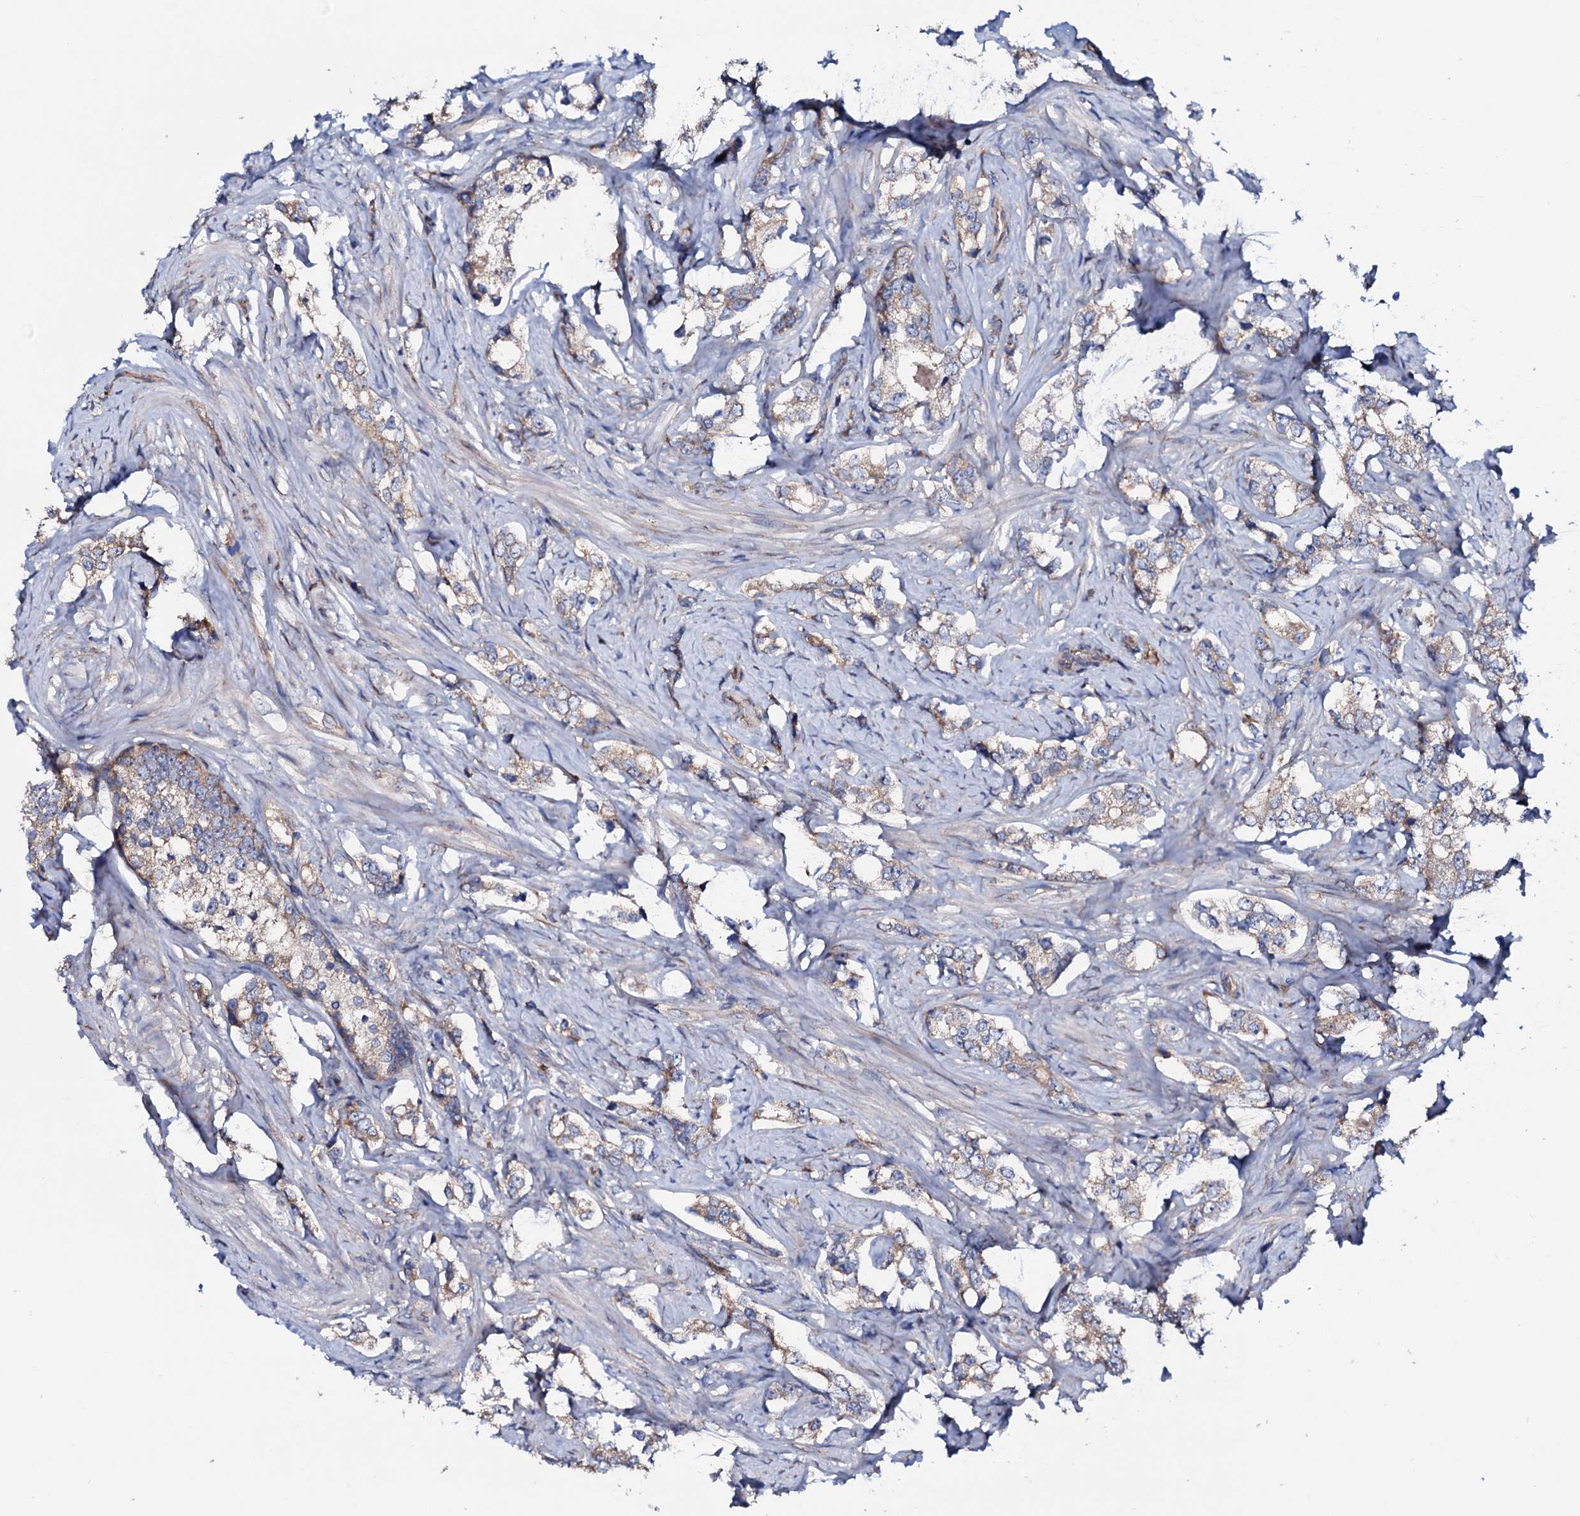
{"staining": {"intensity": "weak", "quantity": "25%-75%", "location": "cytoplasmic/membranous"}, "tissue": "prostate cancer", "cell_type": "Tumor cells", "image_type": "cancer", "snomed": [{"axis": "morphology", "description": "Adenocarcinoma, High grade"}, {"axis": "topography", "description": "Prostate"}], "caption": "Tumor cells exhibit low levels of weak cytoplasmic/membranous positivity in approximately 25%-75% of cells in human prostate cancer (high-grade adenocarcinoma).", "gene": "STARD13", "patient": {"sex": "male", "age": 66}}